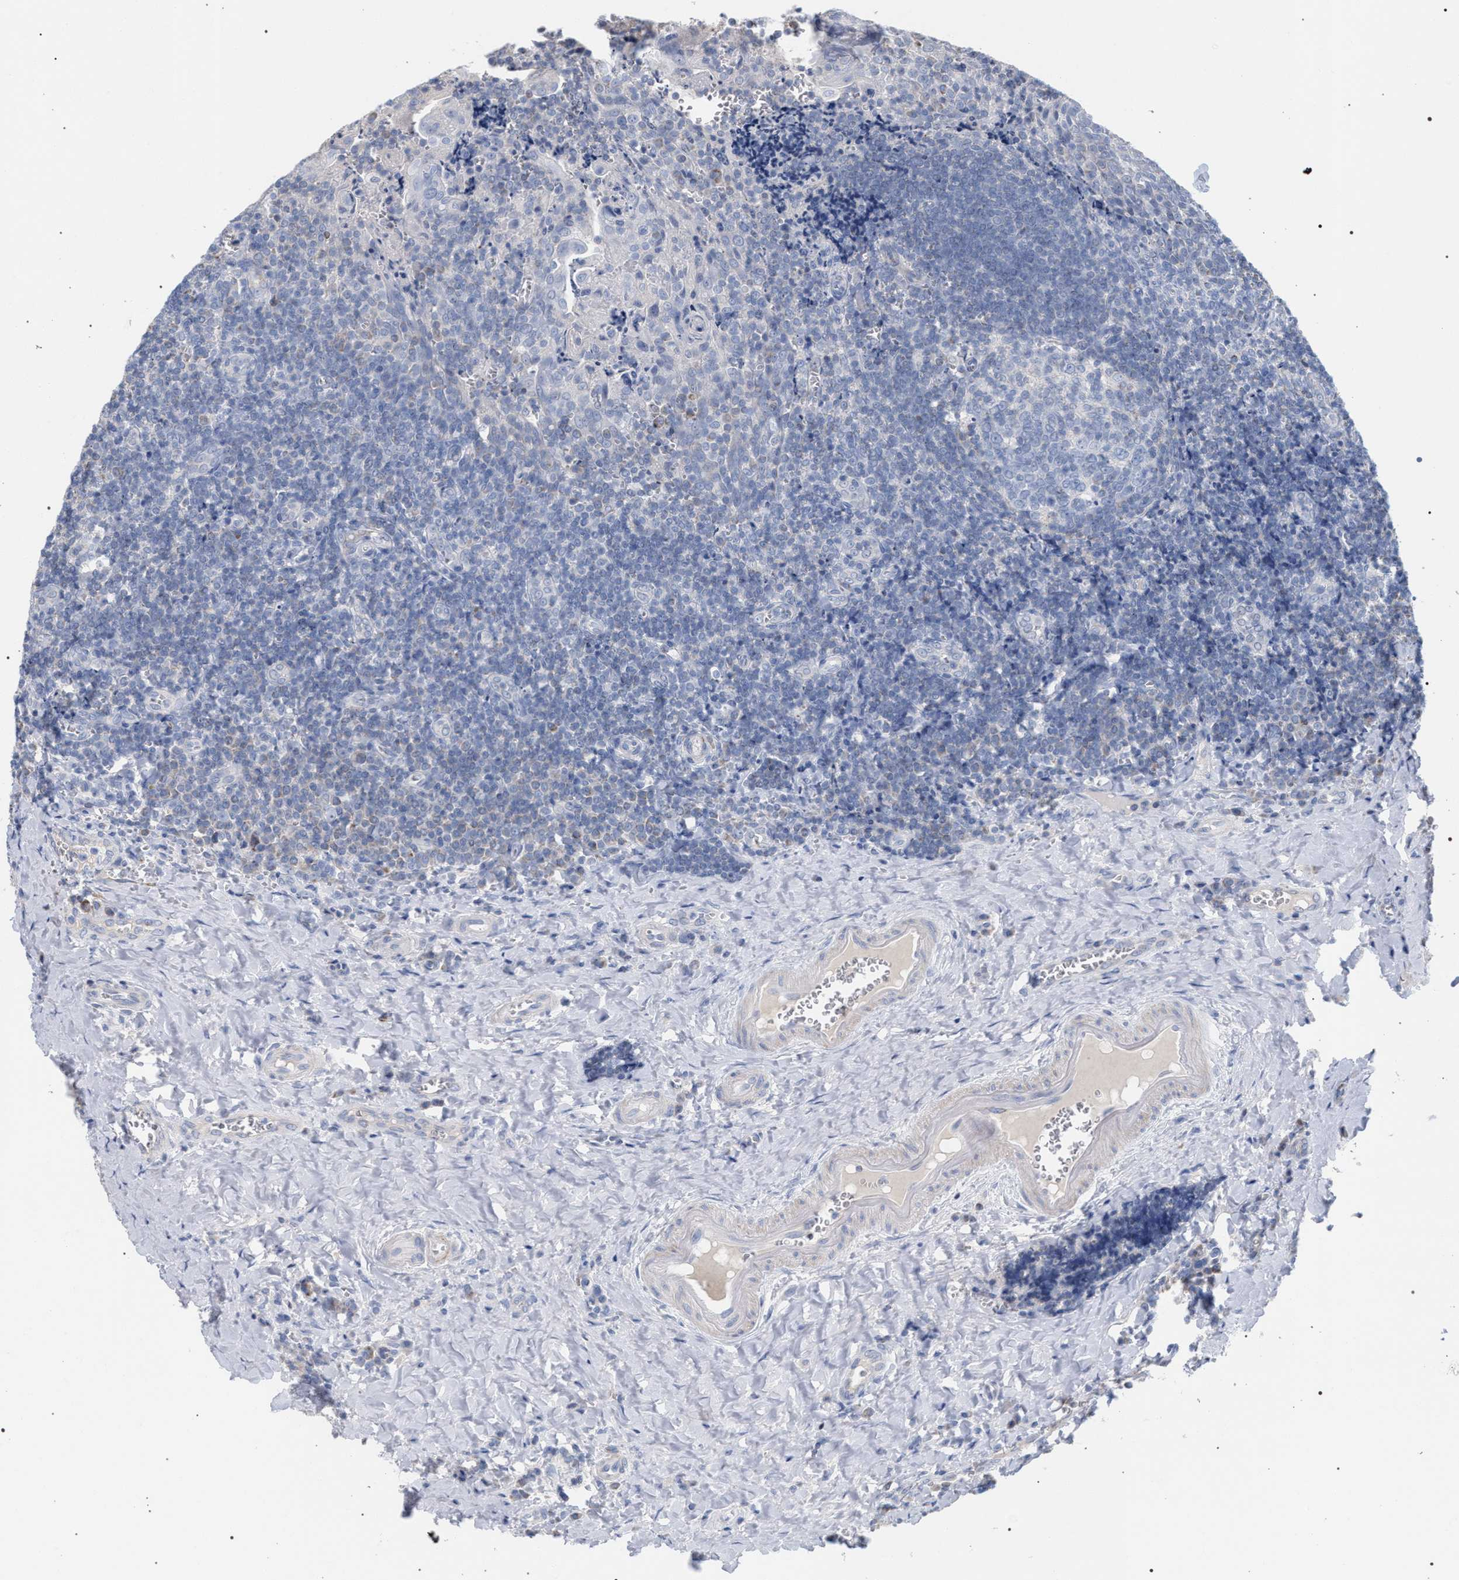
{"staining": {"intensity": "negative", "quantity": "none", "location": "none"}, "tissue": "tonsil", "cell_type": "Germinal center cells", "image_type": "normal", "snomed": [{"axis": "morphology", "description": "Normal tissue, NOS"}, {"axis": "morphology", "description": "Inflammation, NOS"}, {"axis": "topography", "description": "Tonsil"}], "caption": "DAB (3,3'-diaminobenzidine) immunohistochemical staining of unremarkable tonsil exhibits no significant expression in germinal center cells.", "gene": "ECI2", "patient": {"sex": "female", "age": 31}}